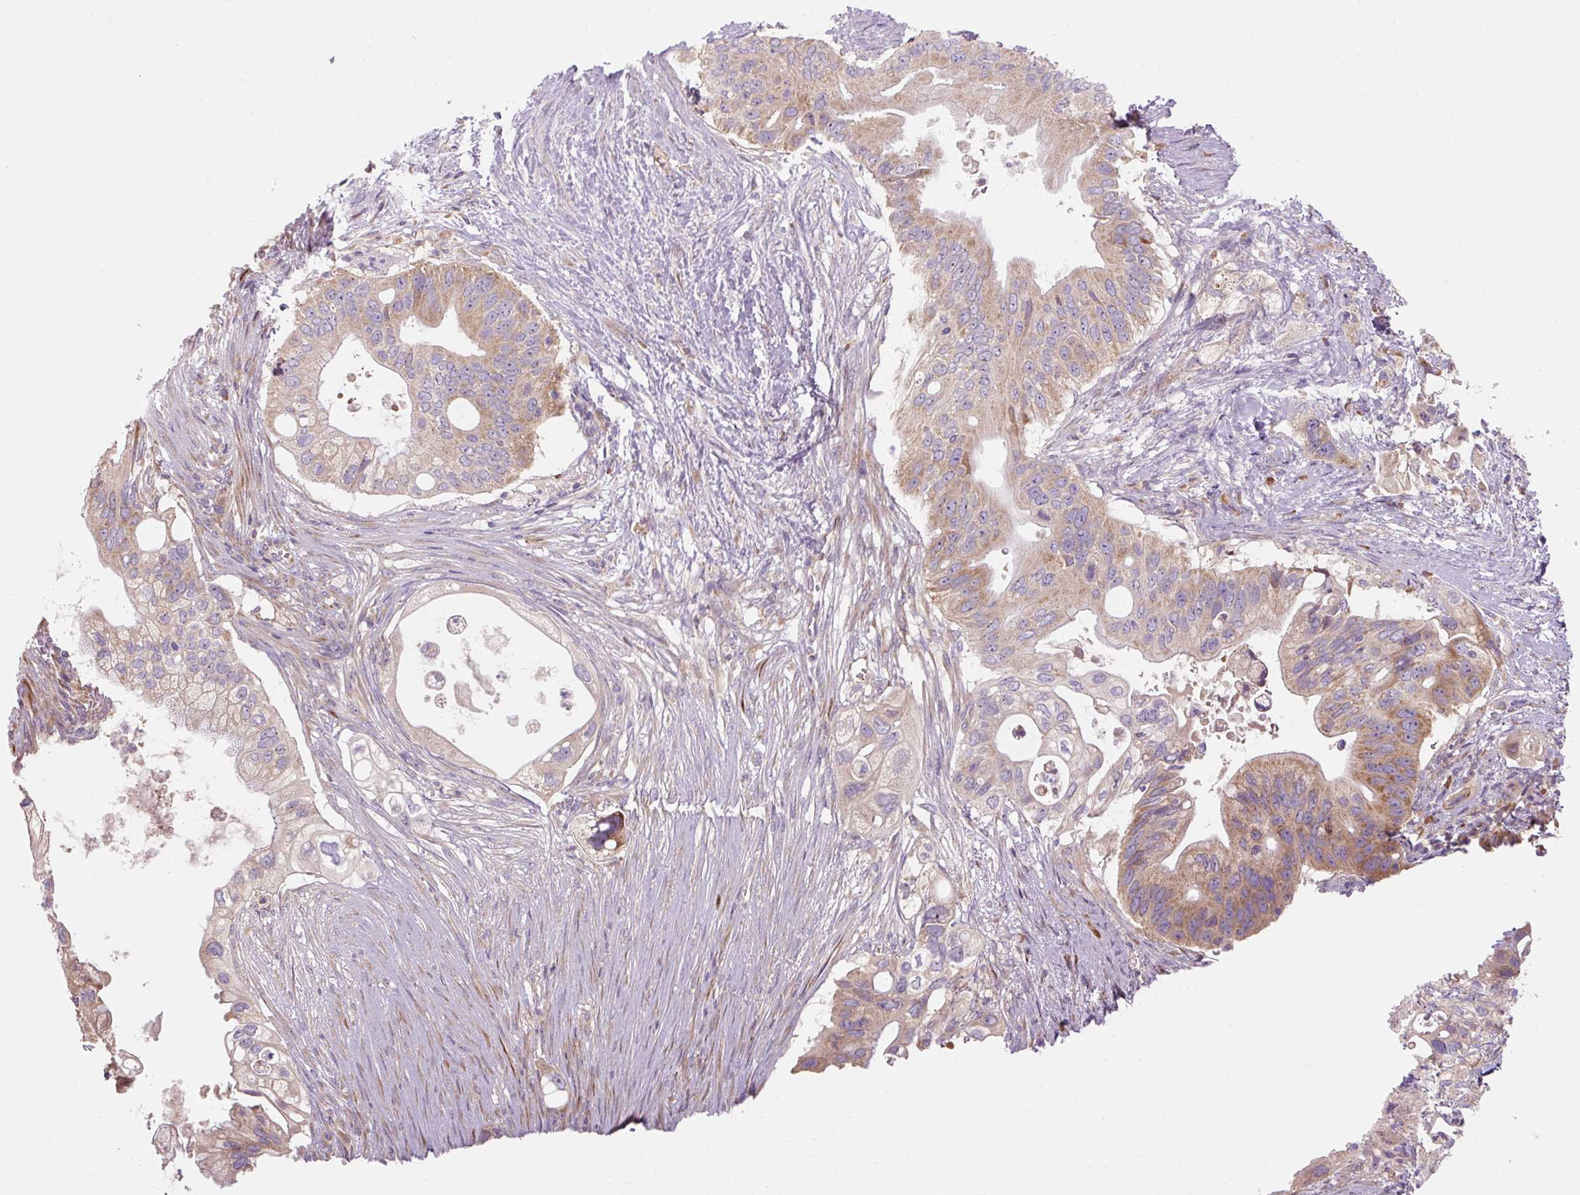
{"staining": {"intensity": "moderate", "quantity": "<25%", "location": "cytoplasmic/membranous"}, "tissue": "pancreatic cancer", "cell_type": "Tumor cells", "image_type": "cancer", "snomed": [{"axis": "morphology", "description": "Adenocarcinoma, NOS"}, {"axis": "topography", "description": "Pancreas"}], "caption": "Brown immunohistochemical staining in adenocarcinoma (pancreatic) demonstrates moderate cytoplasmic/membranous expression in about <25% of tumor cells. (Stains: DAB (3,3'-diaminobenzidine) in brown, nuclei in blue, Microscopy: brightfield microscopy at high magnification).", "gene": "PRSS48", "patient": {"sex": "female", "age": 72}}